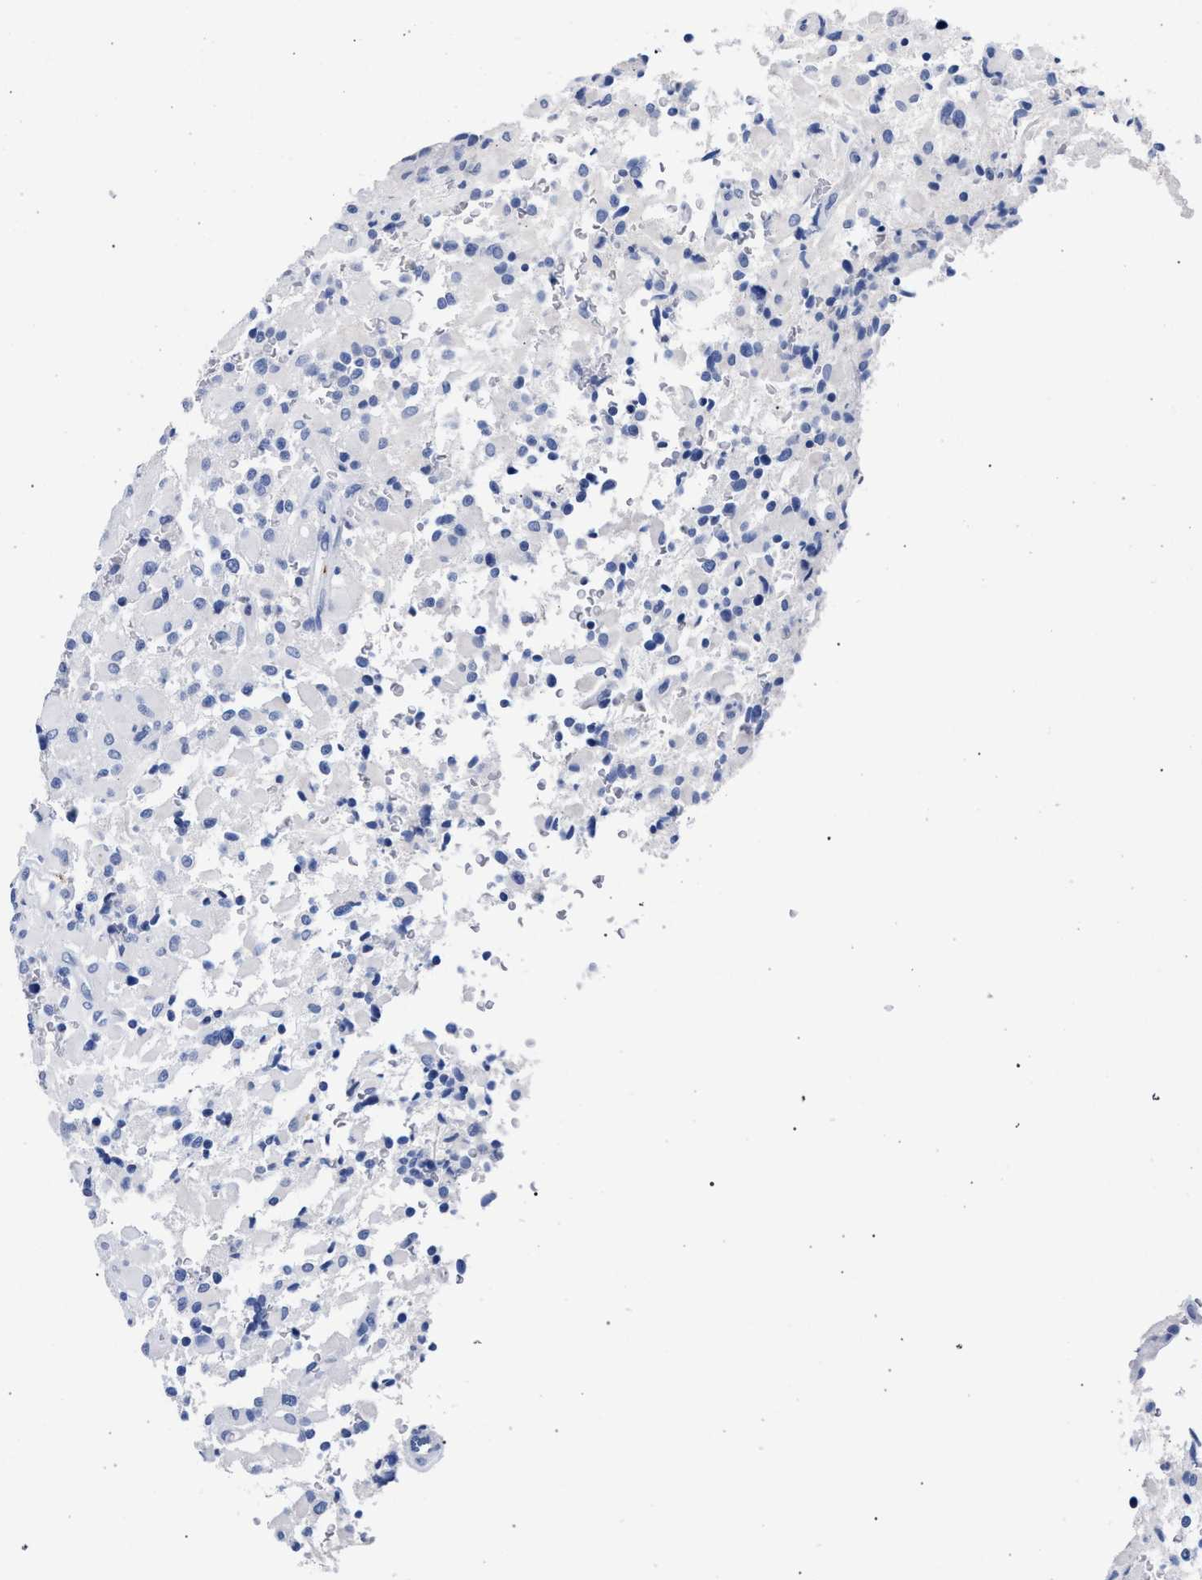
{"staining": {"intensity": "negative", "quantity": "none", "location": "none"}, "tissue": "glioma", "cell_type": "Tumor cells", "image_type": "cancer", "snomed": [{"axis": "morphology", "description": "Glioma, malignant, High grade"}, {"axis": "topography", "description": "Brain"}], "caption": "Immunohistochemical staining of high-grade glioma (malignant) reveals no significant positivity in tumor cells.", "gene": "KLRK1", "patient": {"sex": "male", "age": 71}}